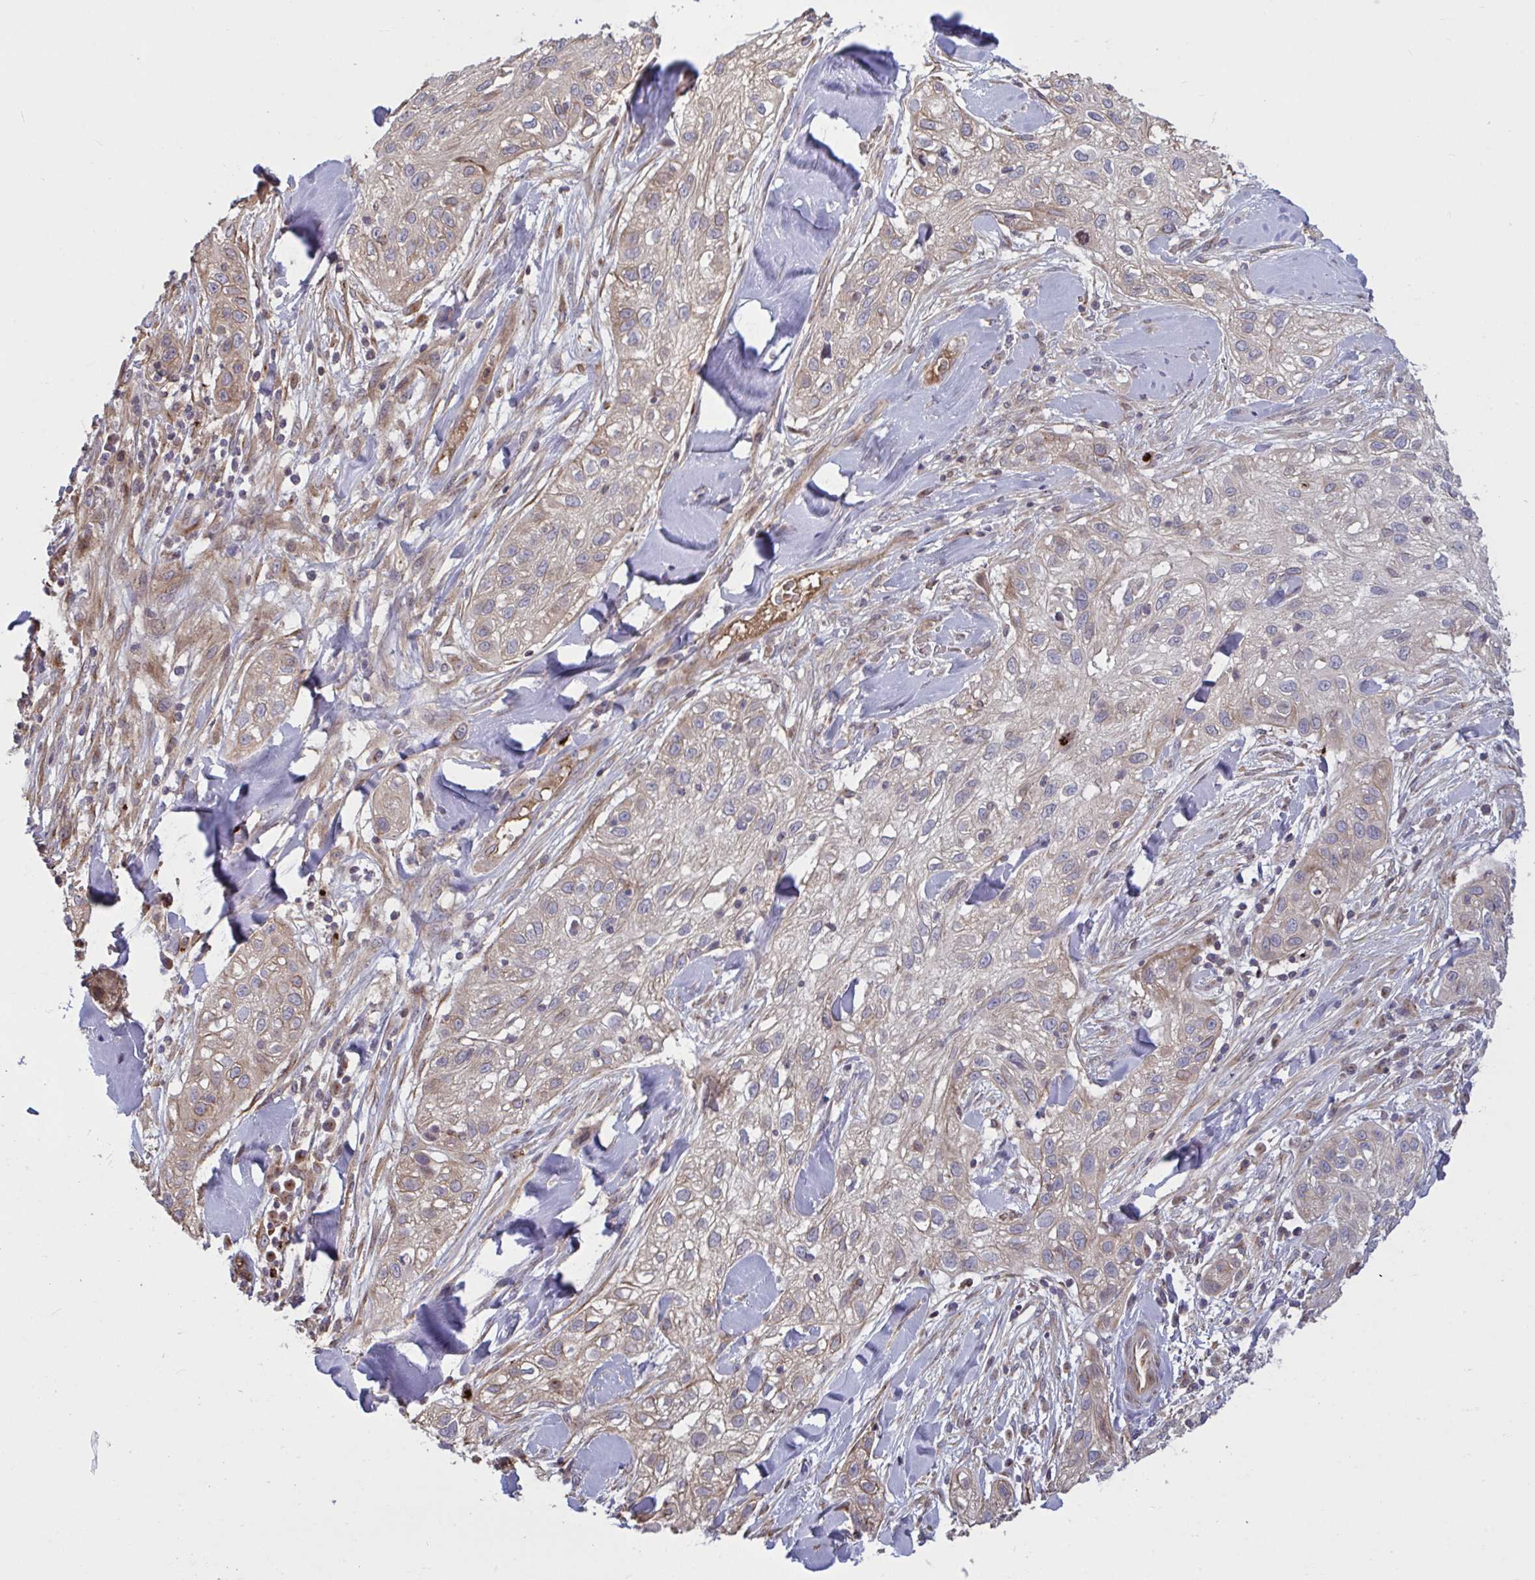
{"staining": {"intensity": "weak", "quantity": "25%-75%", "location": "cytoplasmic/membranous"}, "tissue": "skin cancer", "cell_type": "Tumor cells", "image_type": "cancer", "snomed": [{"axis": "morphology", "description": "Squamous cell carcinoma, NOS"}, {"axis": "topography", "description": "Skin"}], "caption": "Immunohistochemistry (DAB (3,3'-diaminobenzidine)) staining of human skin cancer exhibits weak cytoplasmic/membranous protein staining in approximately 25%-75% of tumor cells.", "gene": "IL1R1", "patient": {"sex": "male", "age": 82}}